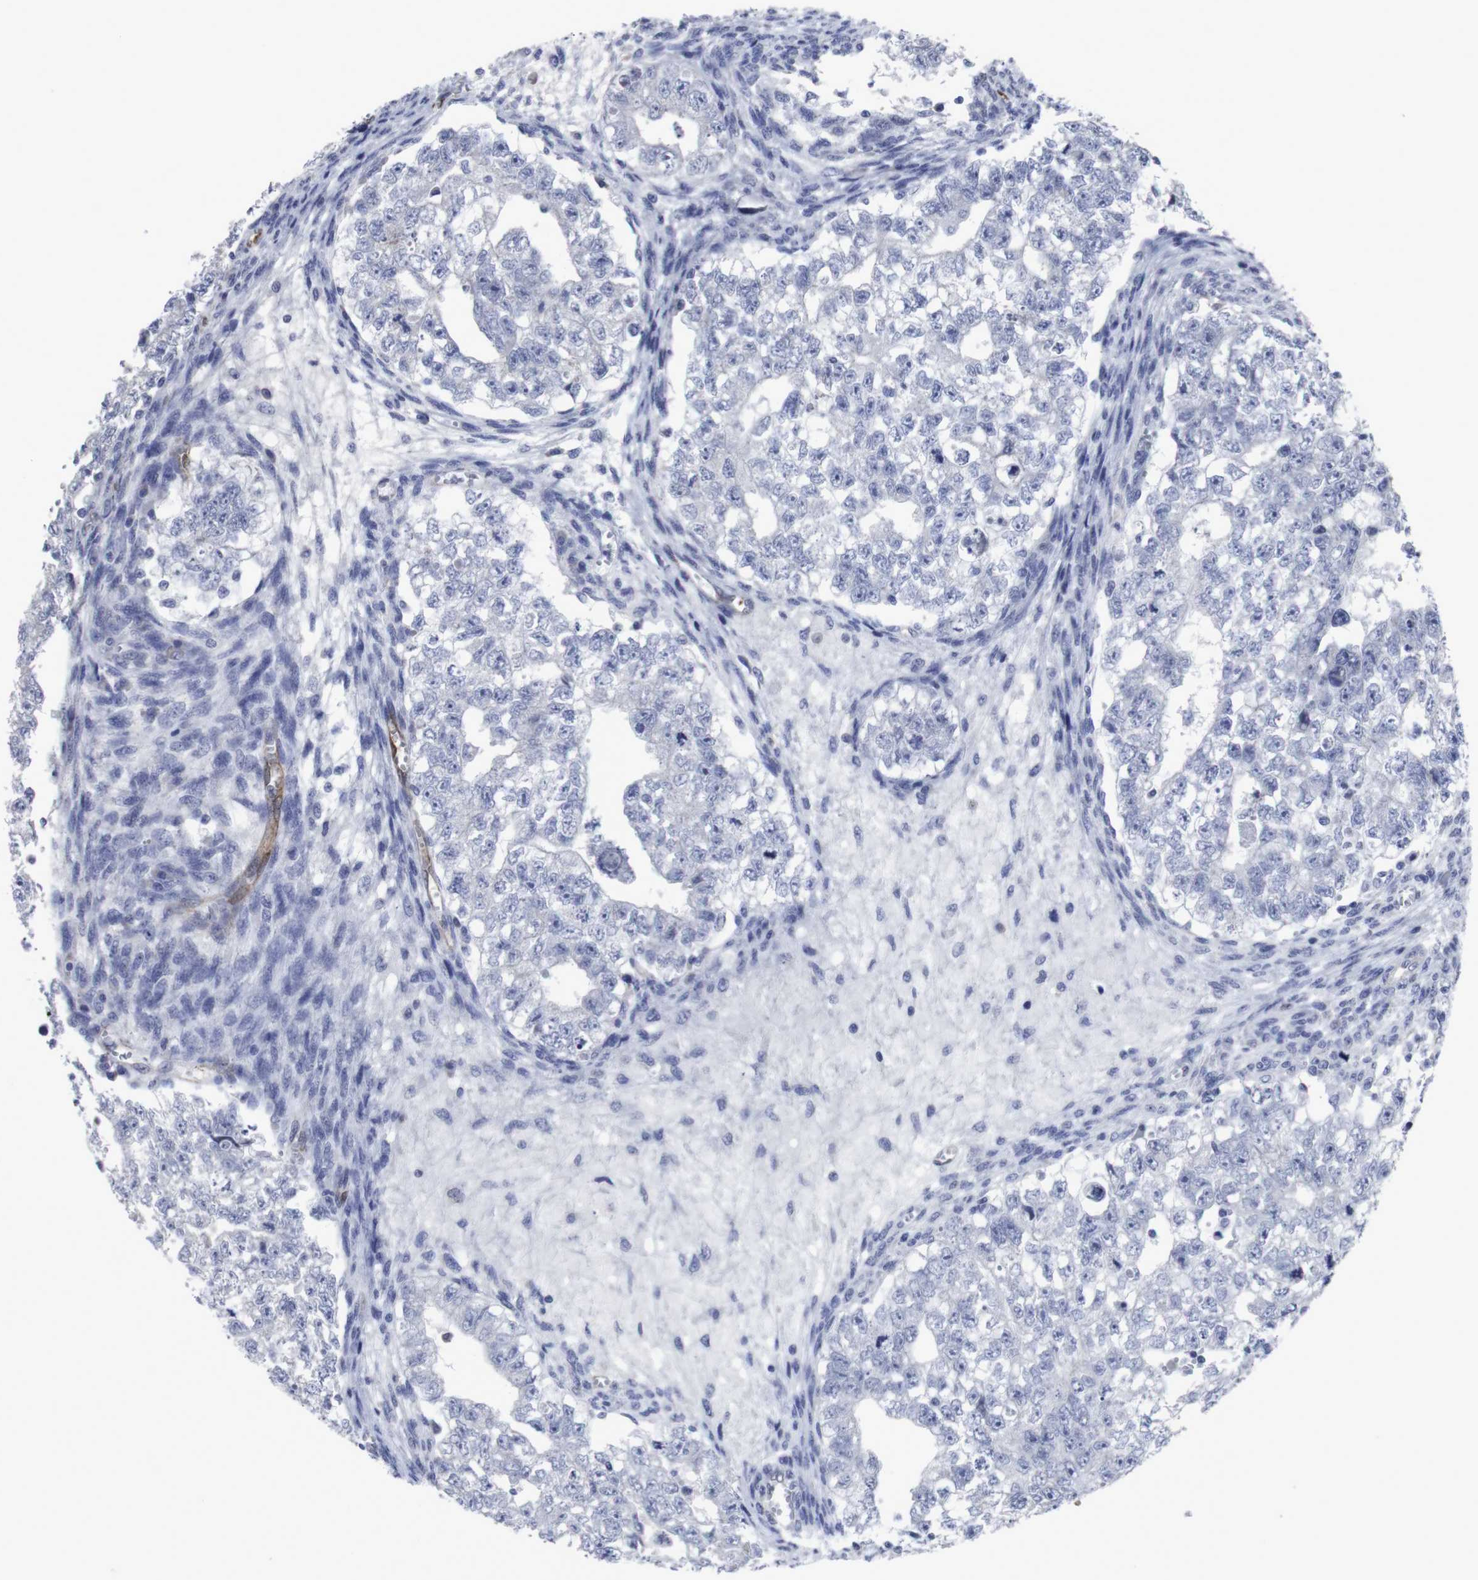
{"staining": {"intensity": "negative", "quantity": "none", "location": "none"}, "tissue": "testis cancer", "cell_type": "Tumor cells", "image_type": "cancer", "snomed": [{"axis": "morphology", "description": "Seminoma, NOS"}, {"axis": "morphology", "description": "Carcinoma, Embryonal, NOS"}, {"axis": "topography", "description": "Testis"}], "caption": "Immunohistochemistry (IHC) histopathology image of testis cancer (seminoma) stained for a protein (brown), which demonstrates no expression in tumor cells. (Brightfield microscopy of DAB immunohistochemistry (IHC) at high magnification).", "gene": "SNCG", "patient": {"sex": "male", "age": 38}}